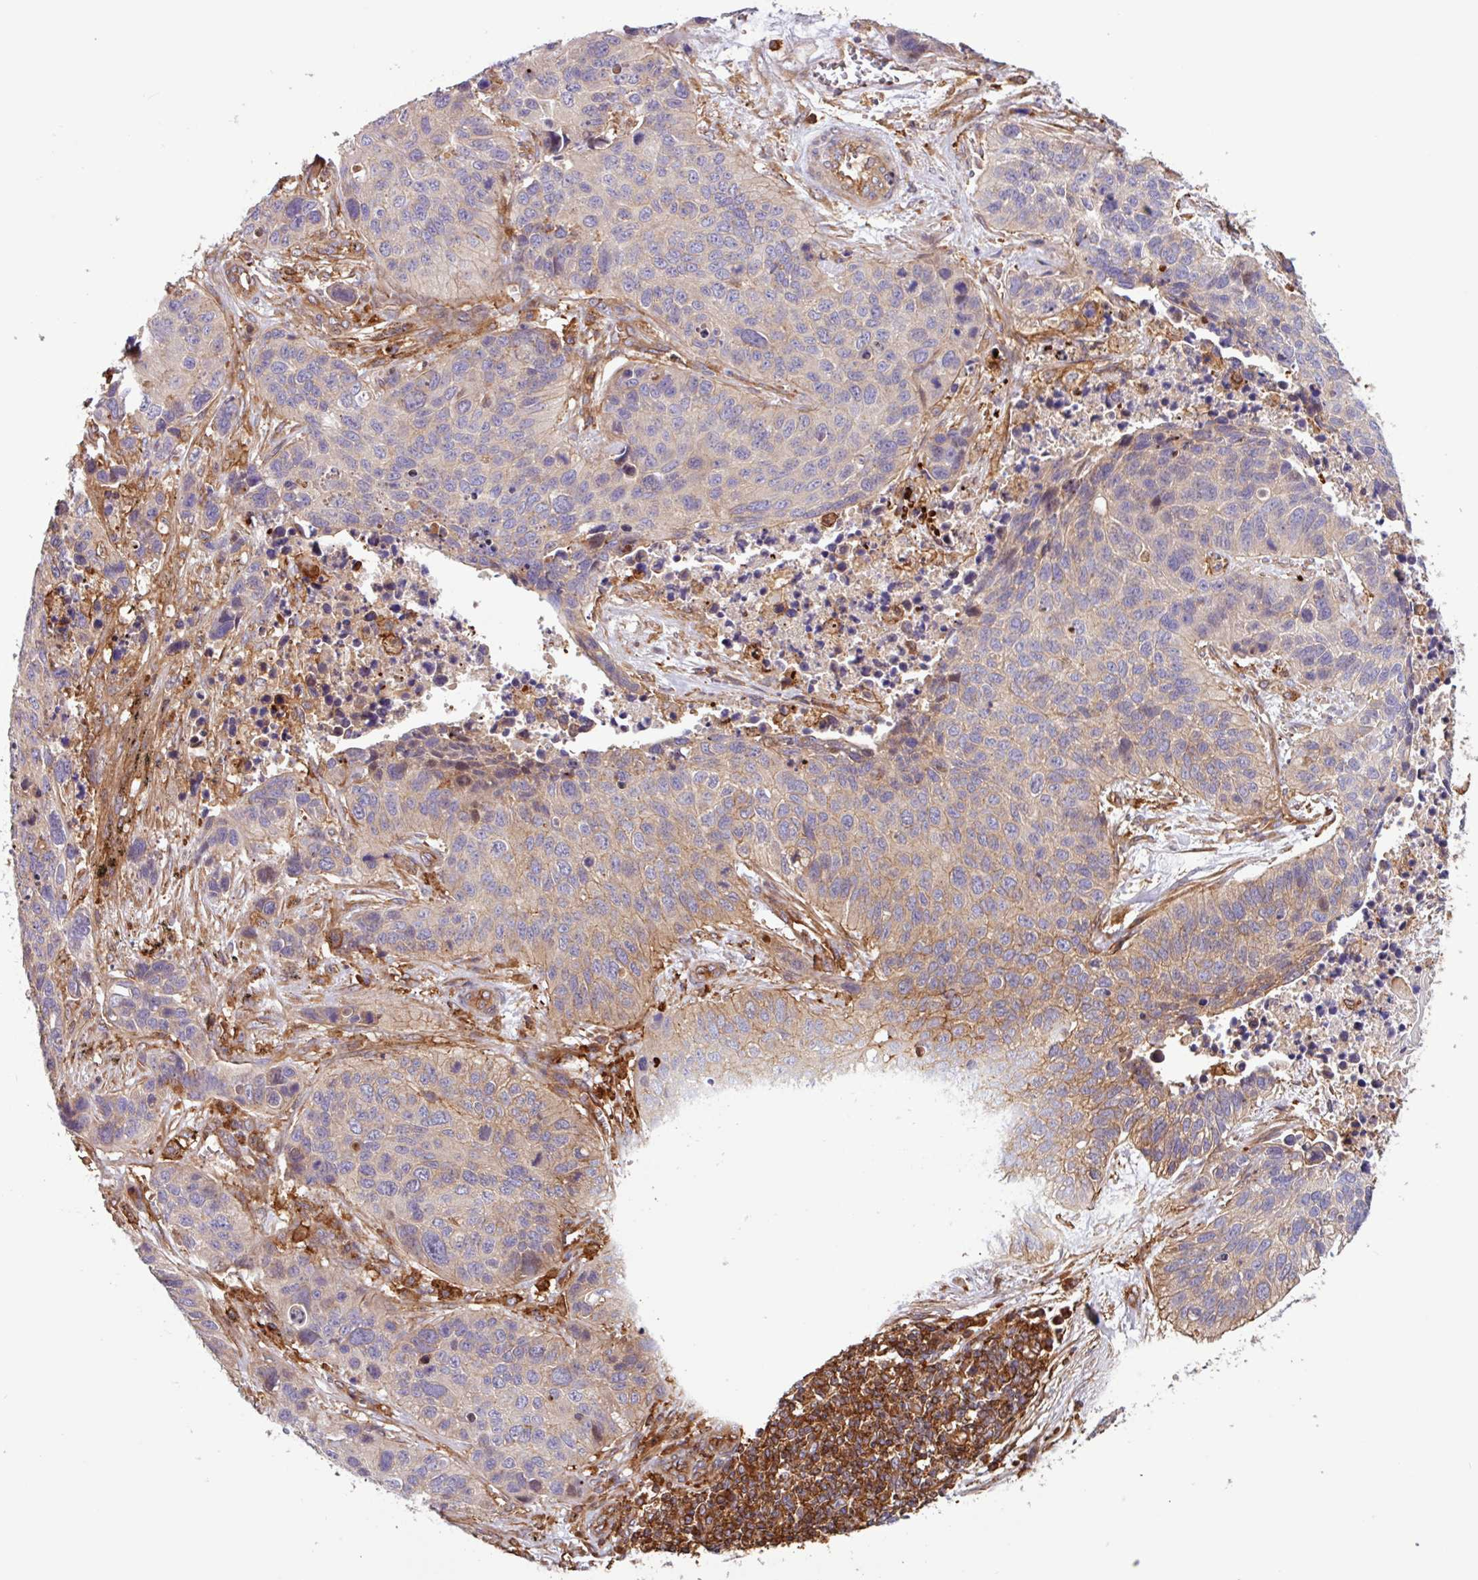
{"staining": {"intensity": "moderate", "quantity": "<25%", "location": "cytoplasmic/membranous"}, "tissue": "lung cancer", "cell_type": "Tumor cells", "image_type": "cancer", "snomed": [{"axis": "morphology", "description": "Squamous cell carcinoma, NOS"}, {"axis": "topography", "description": "Lung"}], "caption": "DAB (3,3'-diaminobenzidine) immunohistochemical staining of squamous cell carcinoma (lung) demonstrates moderate cytoplasmic/membranous protein positivity in approximately <25% of tumor cells. (DAB IHC with brightfield microscopy, high magnification).", "gene": "ACTR3", "patient": {"sex": "male", "age": 62}}